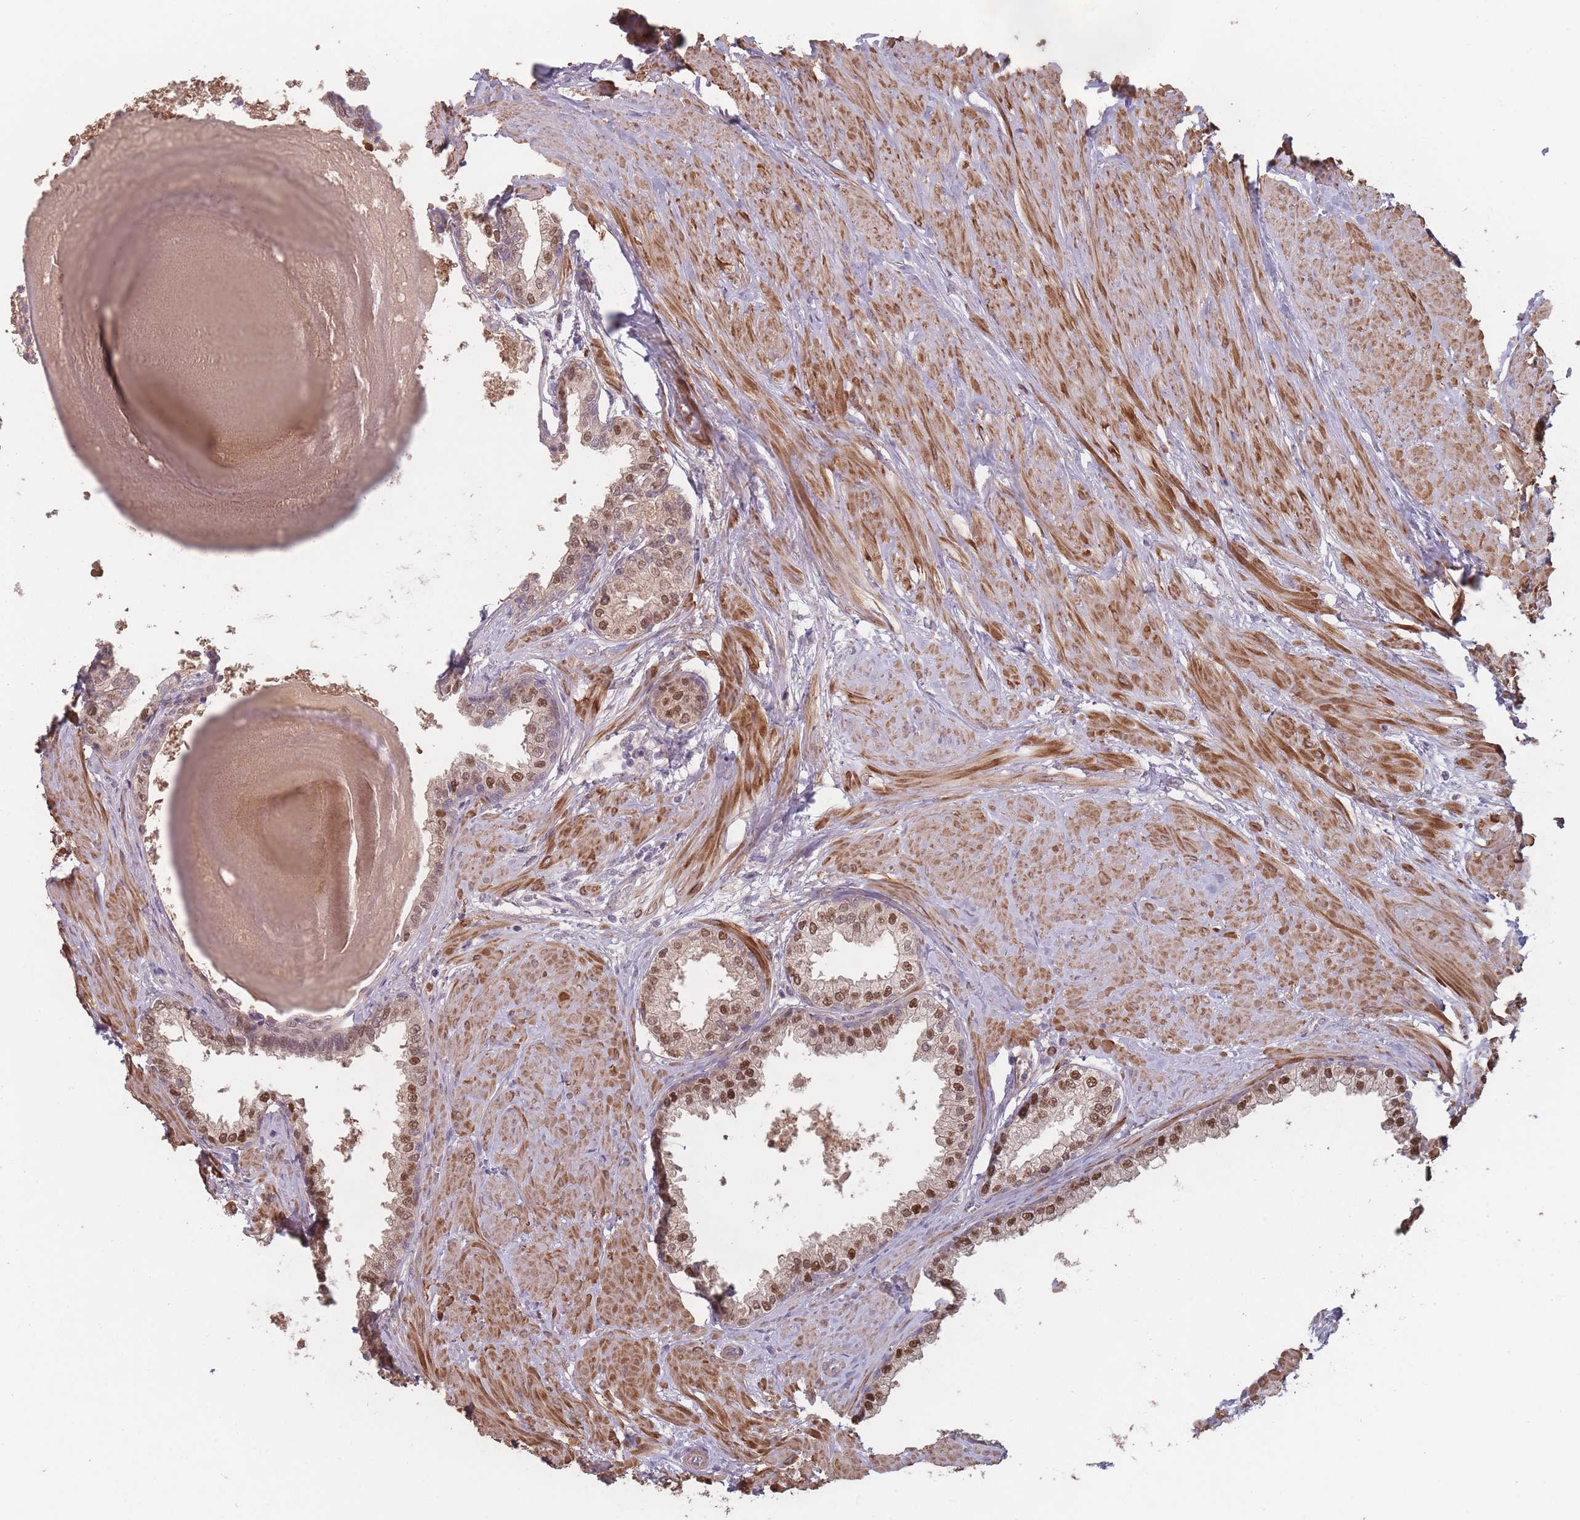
{"staining": {"intensity": "moderate", "quantity": ">75%", "location": "nuclear"}, "tissue": "prostate", "cell_type": "Glandular cells", "image_type": "normal", "snomed": [{"axis": "morphology", "description": "Normal tissue, NOS"}, {"axis": "topography", "description": "Prostate"}], "caption": "High-magnification brightfield microscopy of benign prostate stained with DAB (3,3'-diaminobenzidine) (brown) and counterstained with hematoxylin (blue). glandular cells exhibit moderate nuclear positivity is identified in about>75% of cells. The staining is performed using DAB brown chromogen to label protein expression. The nuclei are counter-stained blue using hematoxylin.", "gene": "ERCC6L", "patient": {"sex": "male", "age": 48}}